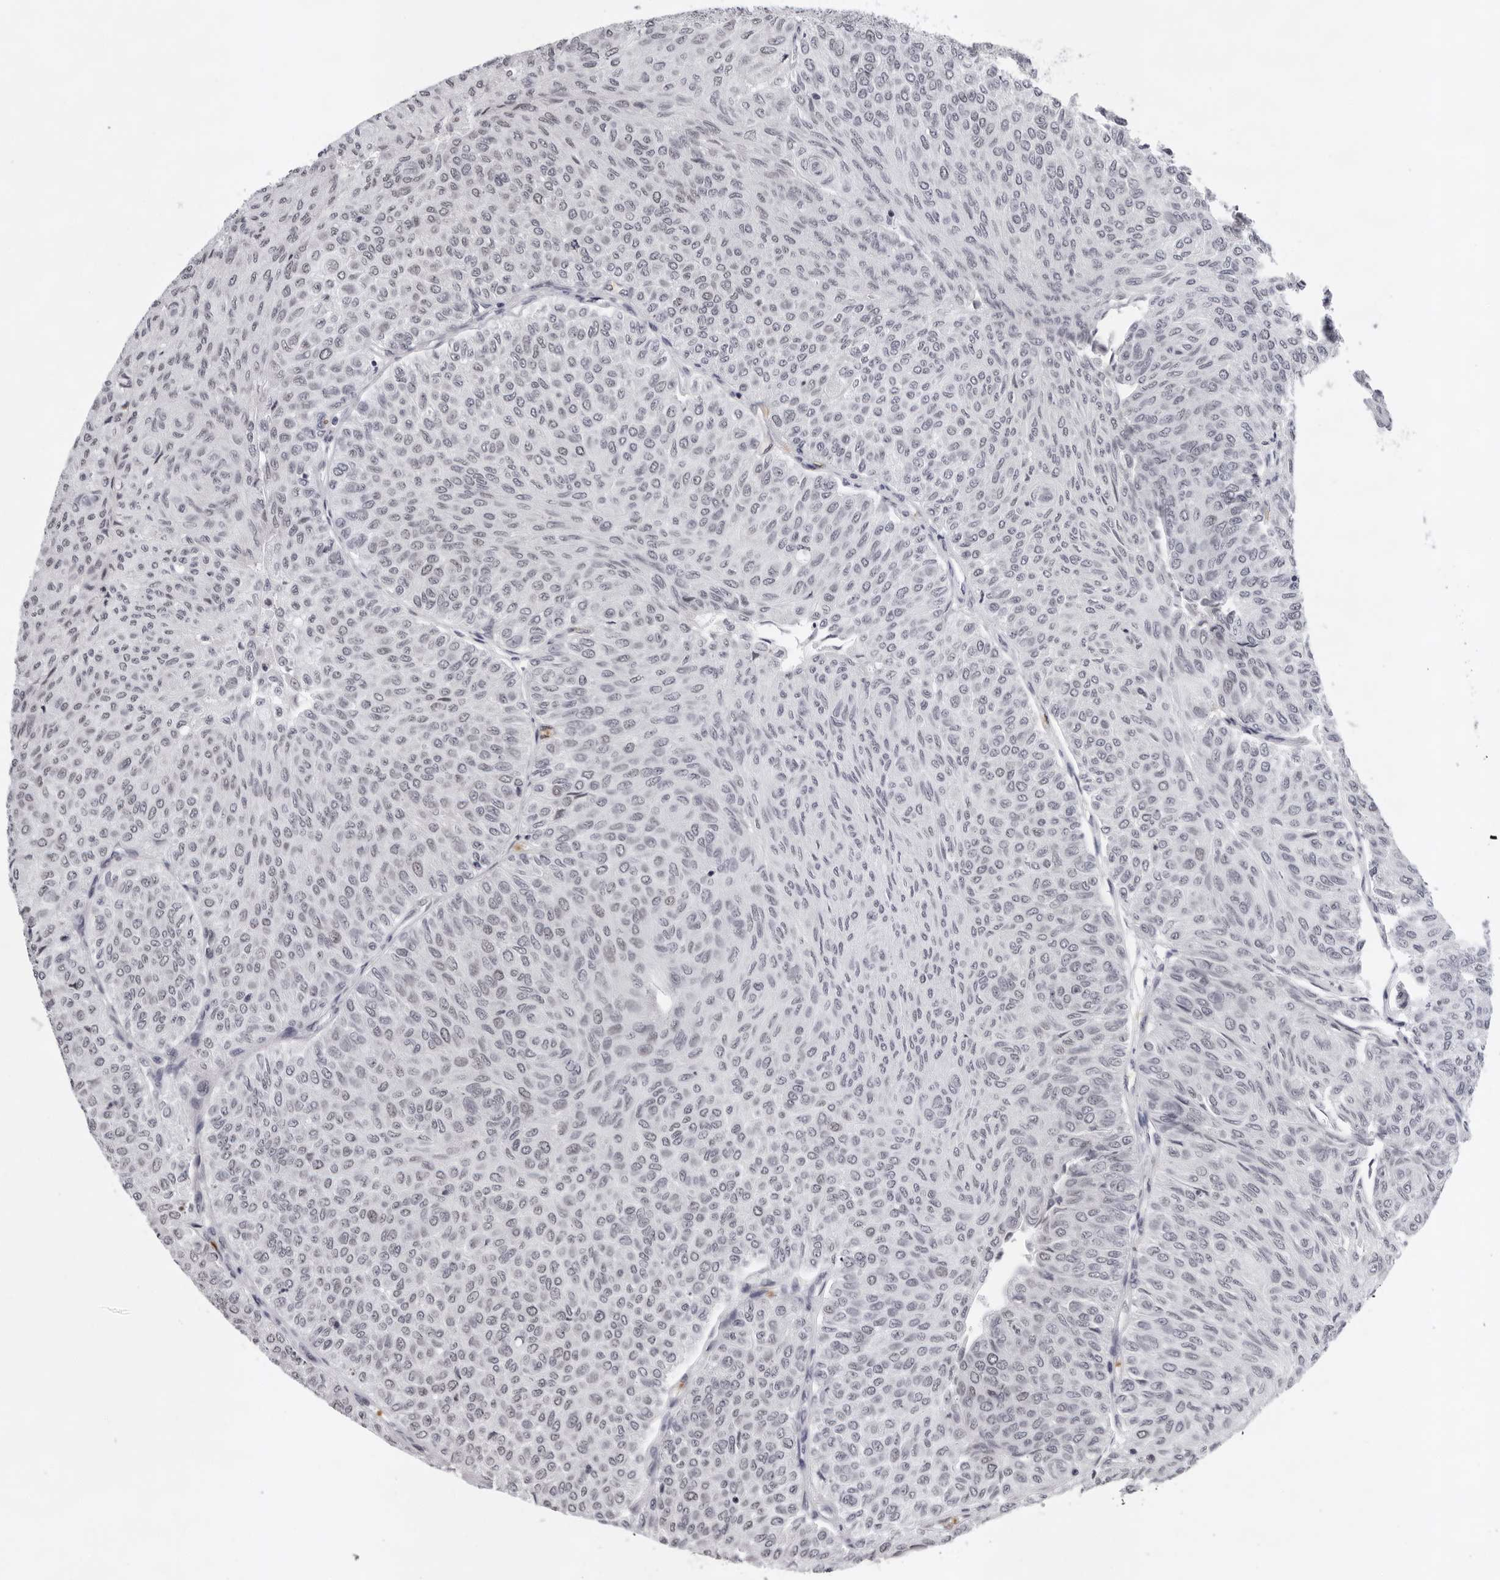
{"staining": {"intensity": "weak", "quantity": "25%-75%", "location": "nuclear"}, "tissue": "urothelial cancer", "cell_type": "Tumor cells", "image_type": "cancer", "snomed": [{"axis": "morphology", "description": "Urothelial carcinoma, Low grade"}, {"axis": "topography", "description": "Urinary bladder"}], "caption": "This is a photomicrograph of immunohistochemistry staining of urothelial carcinoma (low-grade), which shows weak positivity in the nuclear of tumor cells.", "gene": "USP1", "patient": {"sex": "male", "age": 78}}